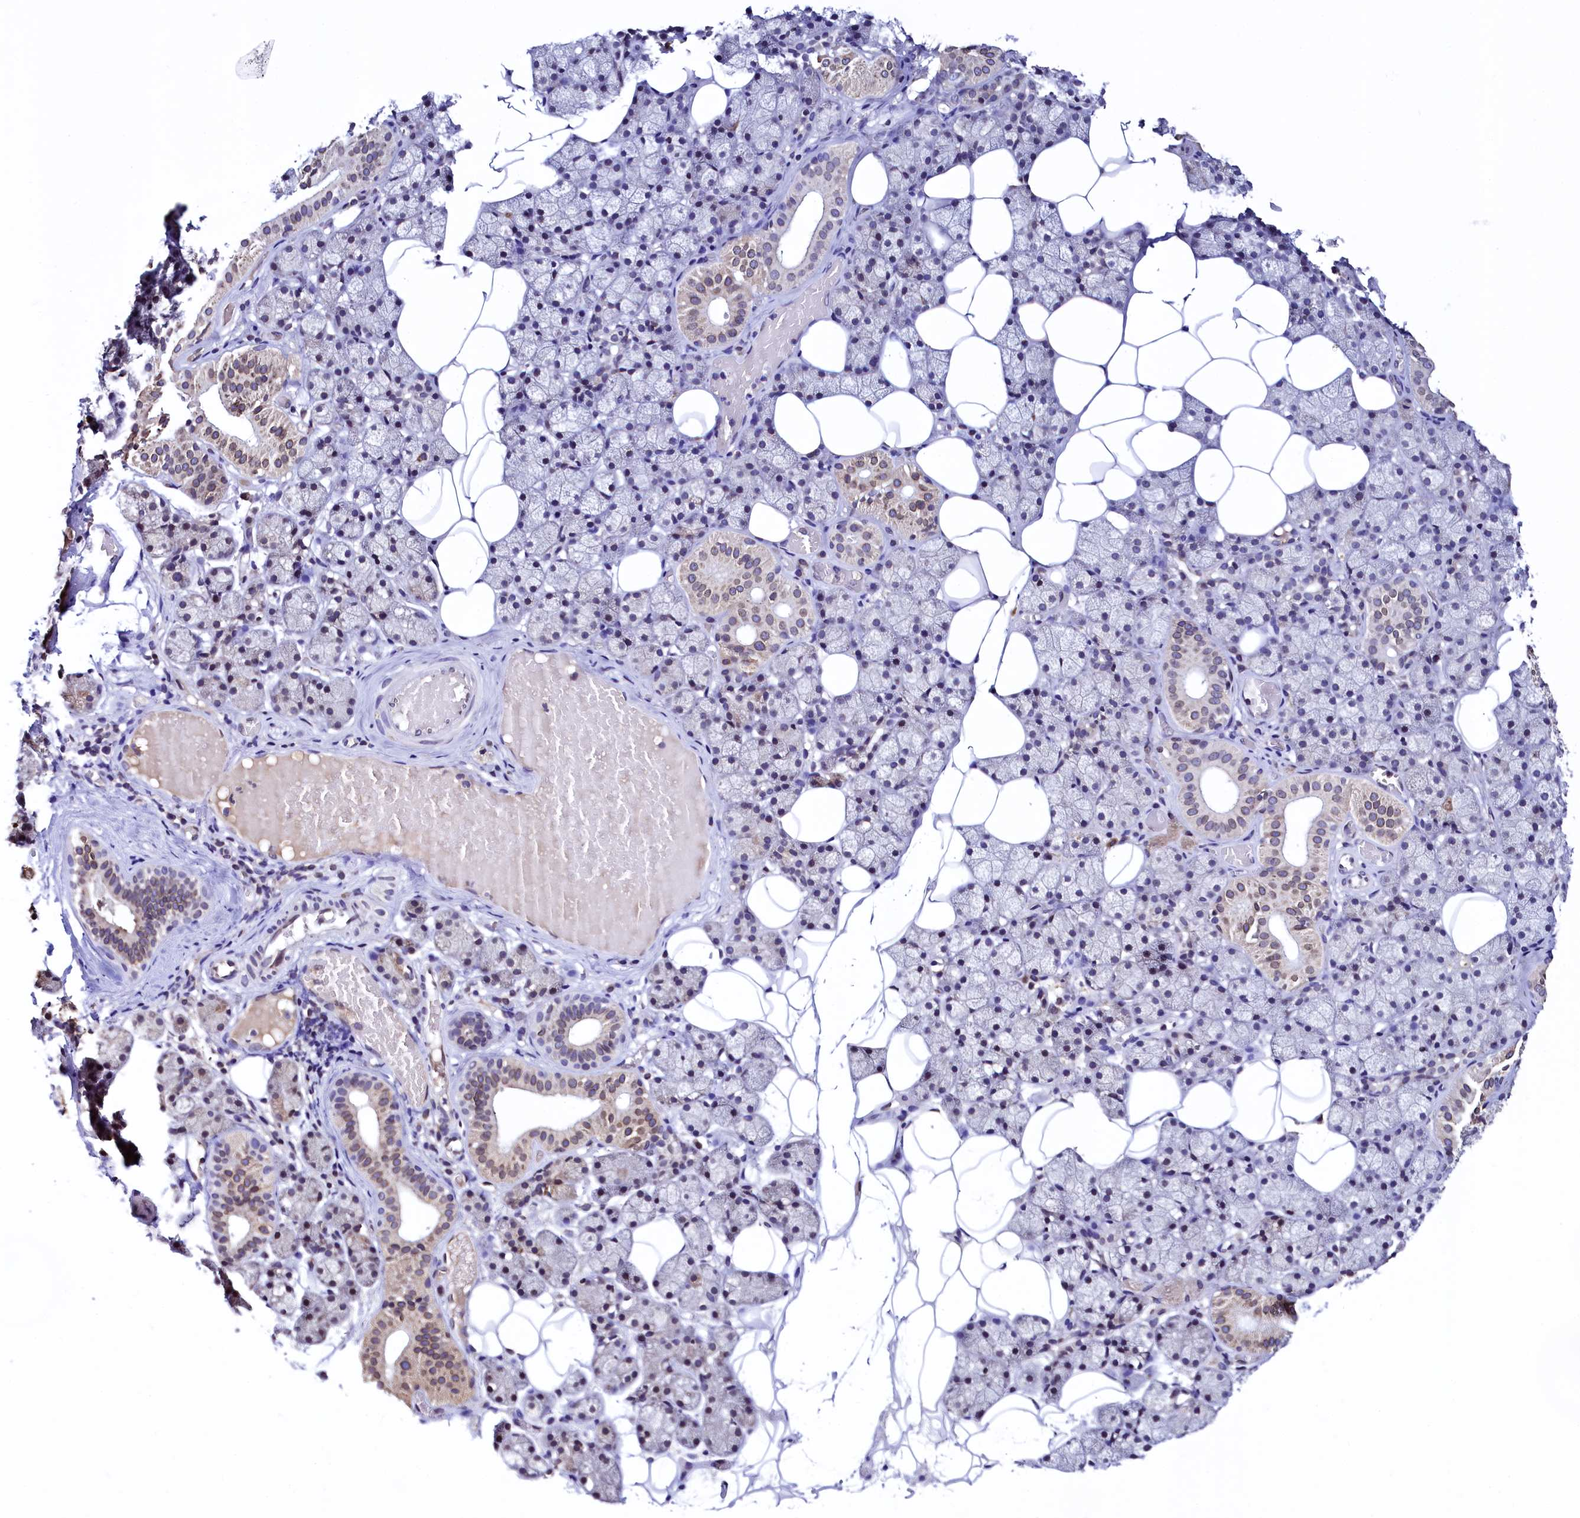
{"staining": {"intensity": "weak", "quantity": "25%-75%", "location": "cytoplasmic/membranous"}, "tissue": "salivary gland", "cell_type": "Glandular cells", "image_type": "normal", "snomed": [{"axis": "morphology", "description": "Normal tissue, NOS"}, {"axis": "topography", "description": "Salivary gland"}], "caption": "Weak cytoplasmic/membranous positivity is present in about 25%-75% of glandular cells in benign salivary gland. (DAB (3,3'-diaminobenzidine) IHC with brightfield microscopy, high magnification).", "gene": "HAND1", "patient": {"sex": "female", "age": 33}}